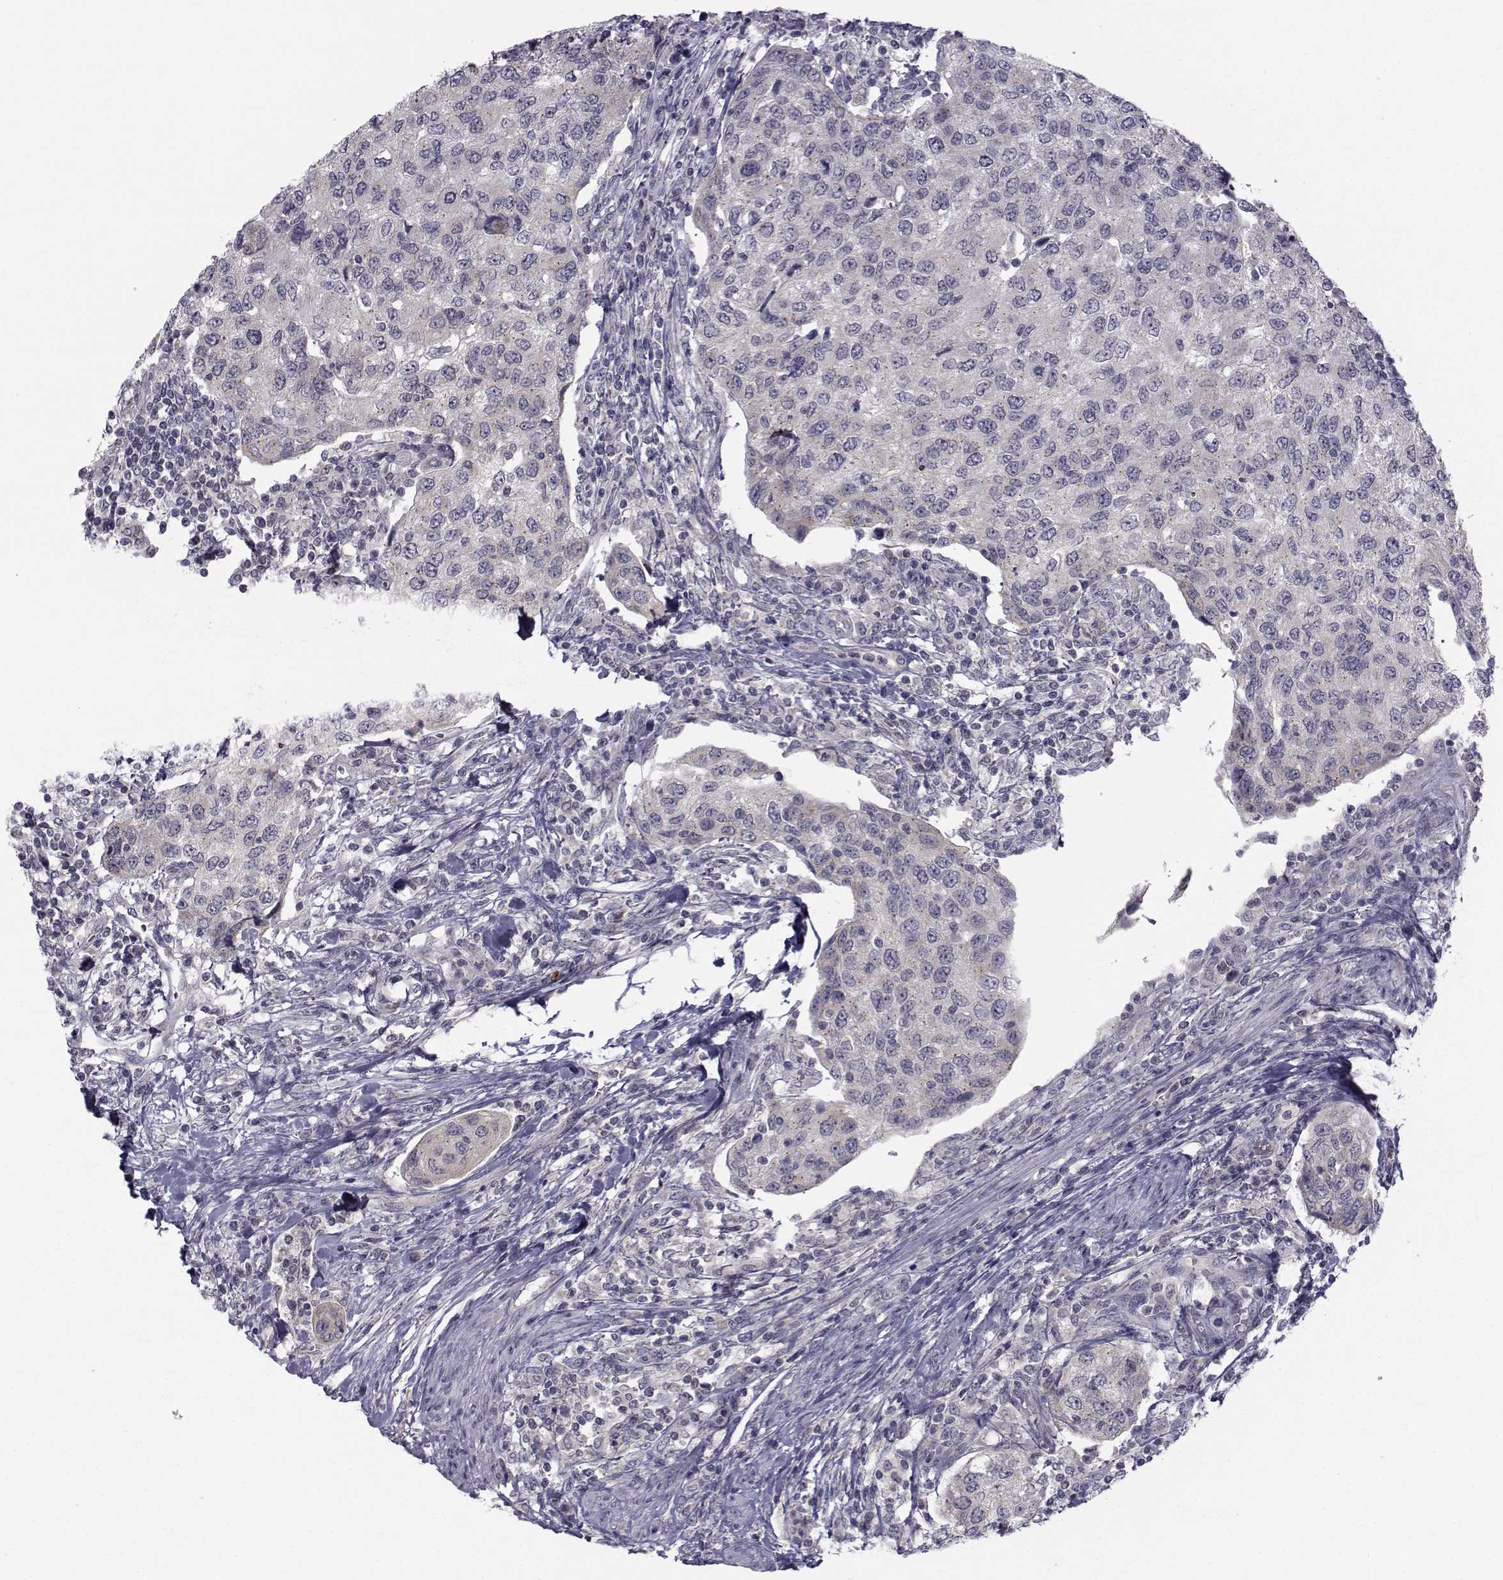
{"staining": {"intensity": "negative", "quantity": "none", "location": "none"}, "tissue": "urothelial cancer", "cell_type": "Tumor cells", "image_type": "cancer", "snomed": [{"axis": "morphology", "description": "Urothelial carcinoma, High grade"}, {"axis": "topography", "description": "Urinary bladder"}], "caption": "Tumor cells show no significant protein expression in urothelial cancer.", "gene": "ANGPT1", "patient": {"sex": "female", "age": 78}}